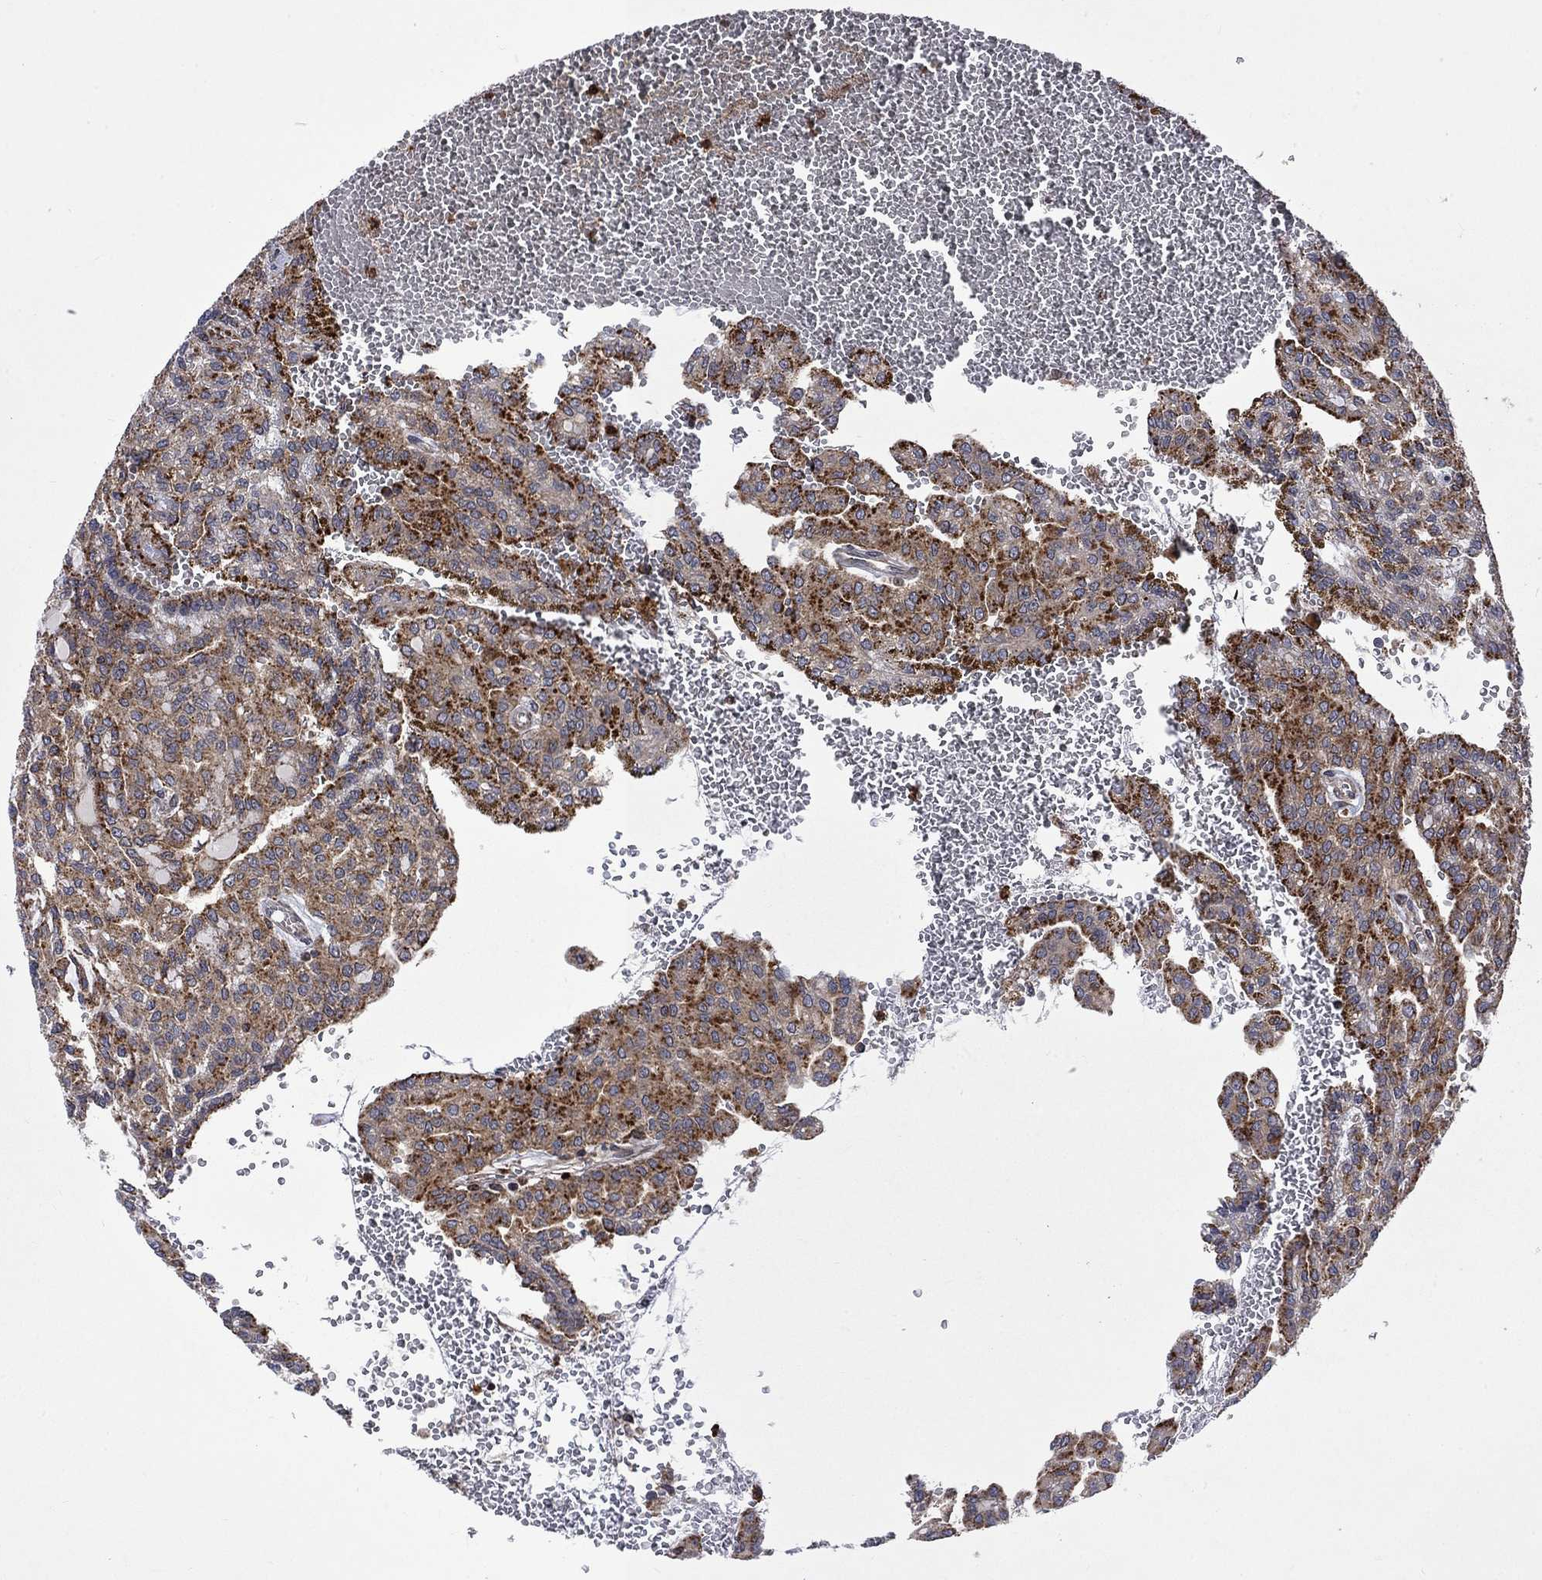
{"staining": {"intensity": "moderate", "quantity": ">75%", "location": "cytoplasmic/membranous"}, "tissue": "renal cancer", "cell_type": "Tumor cells", "image_type": "cancer", "snomed": [{"axis": "morphology", "description": "Adenocarcinoma, NOS"}, {"axis": "topography", "description": "Kidney"}], "caption": "Protein staining reveals moderate cytoplasmic/membranous positivity in approximately >75% of tumor cells in renal cancer. The staining was performed using DAB (3,3'-diaminobenzidine), with brown indicating positive protein expression. Nuclei are stained blue with hematoxylin.", "gene": "TMEM33", "patient": {"sex": "male", "age": 63}}